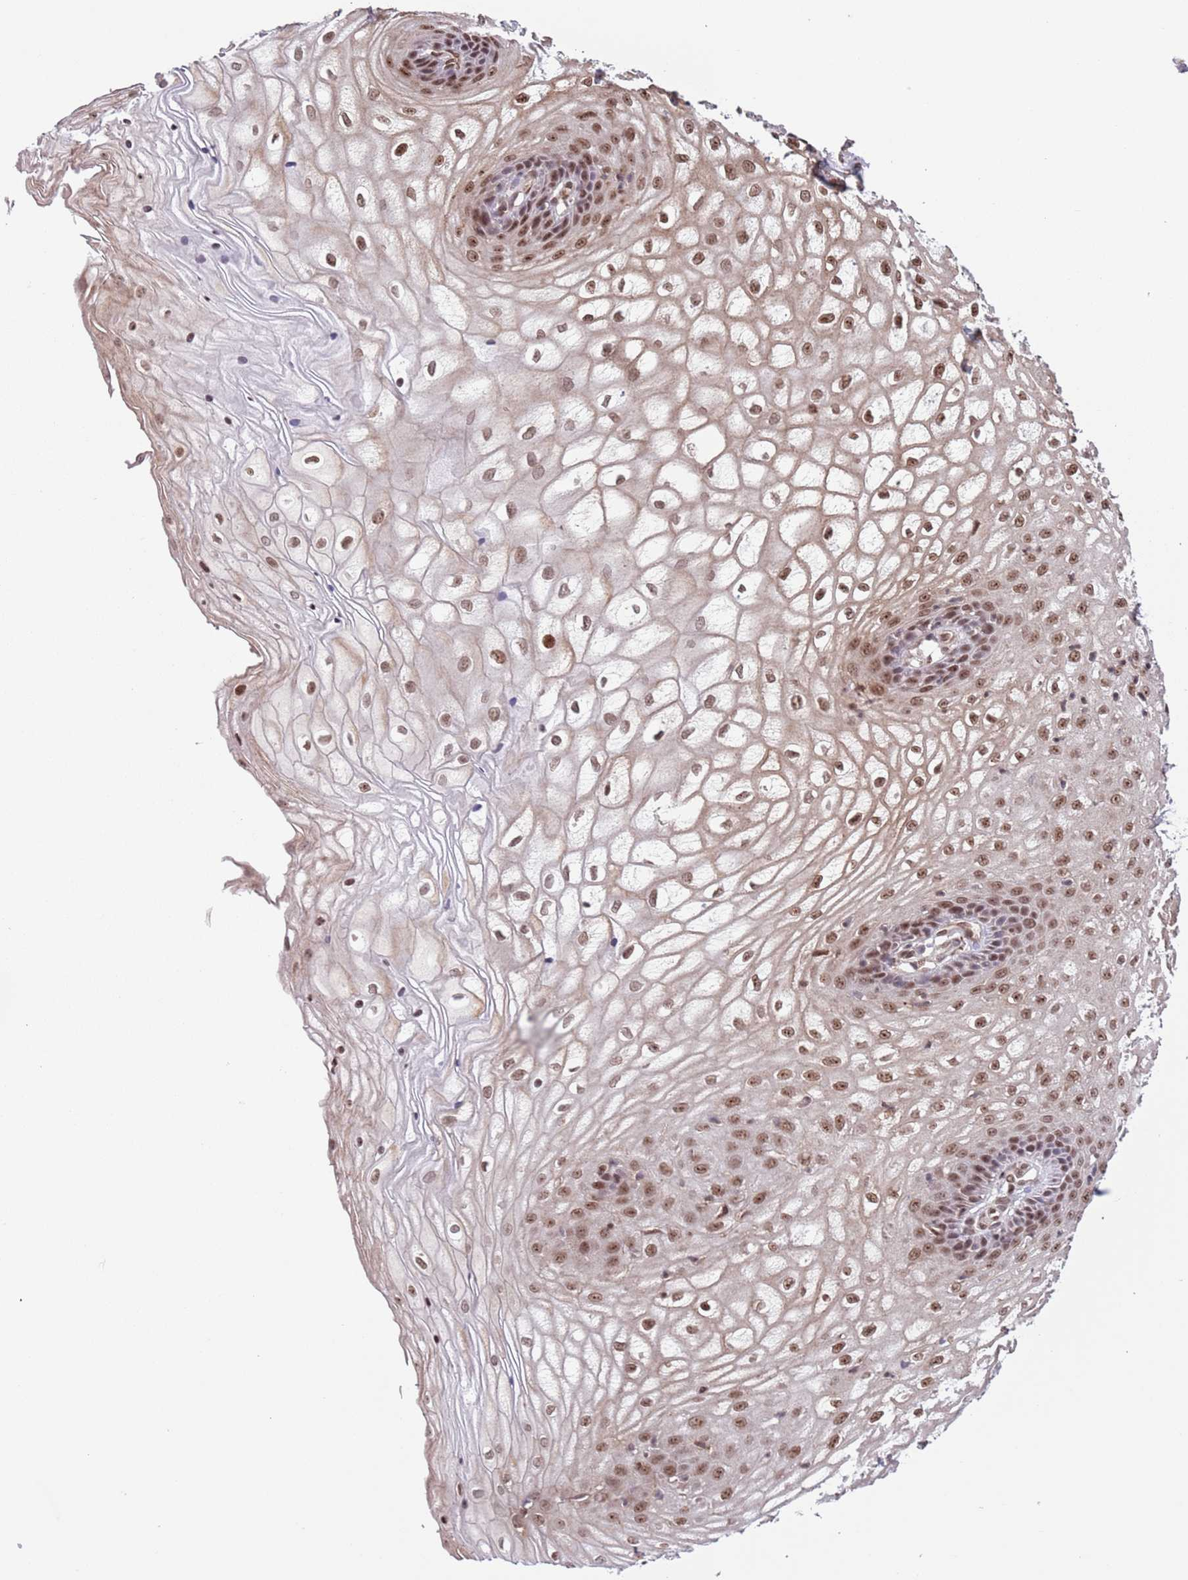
{"staining": {"intensity": "moderate", "quantity": ">75%", "location": "cytoplasmic/membranous,nuclear"}, "tissue": "vagina", "cell_type": "Squamous epithelial cells", "image_type": "normal", "snomed": [{"axis": "morphology", "description": "Normal tissue, NOS"}, {"axis": "topography", "description": "Vagina"}], "caption": "Squamous epithelial cells demonstrate medium levels of moderate cytoplasmic/membranous,nuclear positivity in about >75% of cells in benign vagina. (Stains: DAB in brown, nuclei in blue, Microscopy: brightfield microscopy at high magnification).", "gene": "SIPA1L3", "patient": {"sex": "female", "age": 34}}